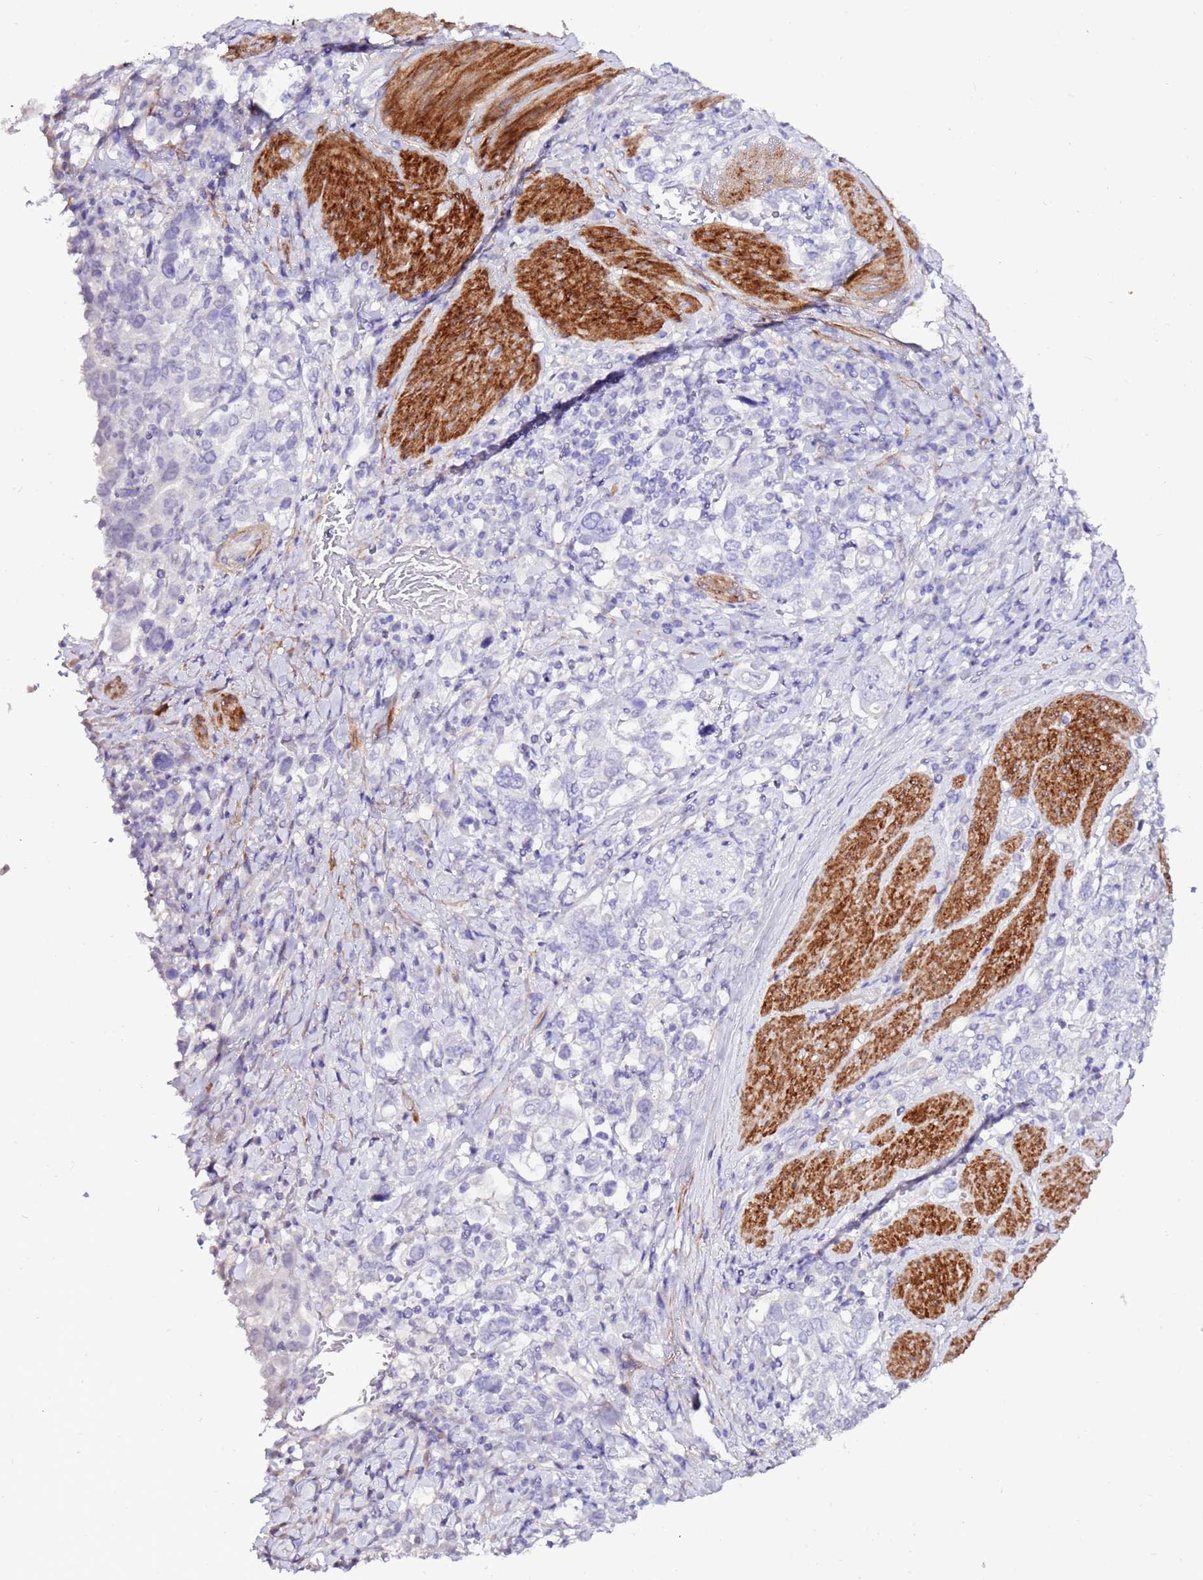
{"staining": {"intensity": "negative", "quantity": "none", "location": "none"}, "tissue": "stomach cancer", "cell_type": "Tumor cells", "image_type": "cancer", "snomed": [{"axis": "morphology", "description": "Adenocarcinoma, NOS"}, {"axis": "topography", "description": "Stomach, upper"}, {"axis": "topography", "description": "Stomach"}], "caption": "Human stomach adenocarcinoma stained for a protein using IHC displays no staining in tumor cells.", "gene": "ART5", "patient": {"sex": "male", "age": 62}}